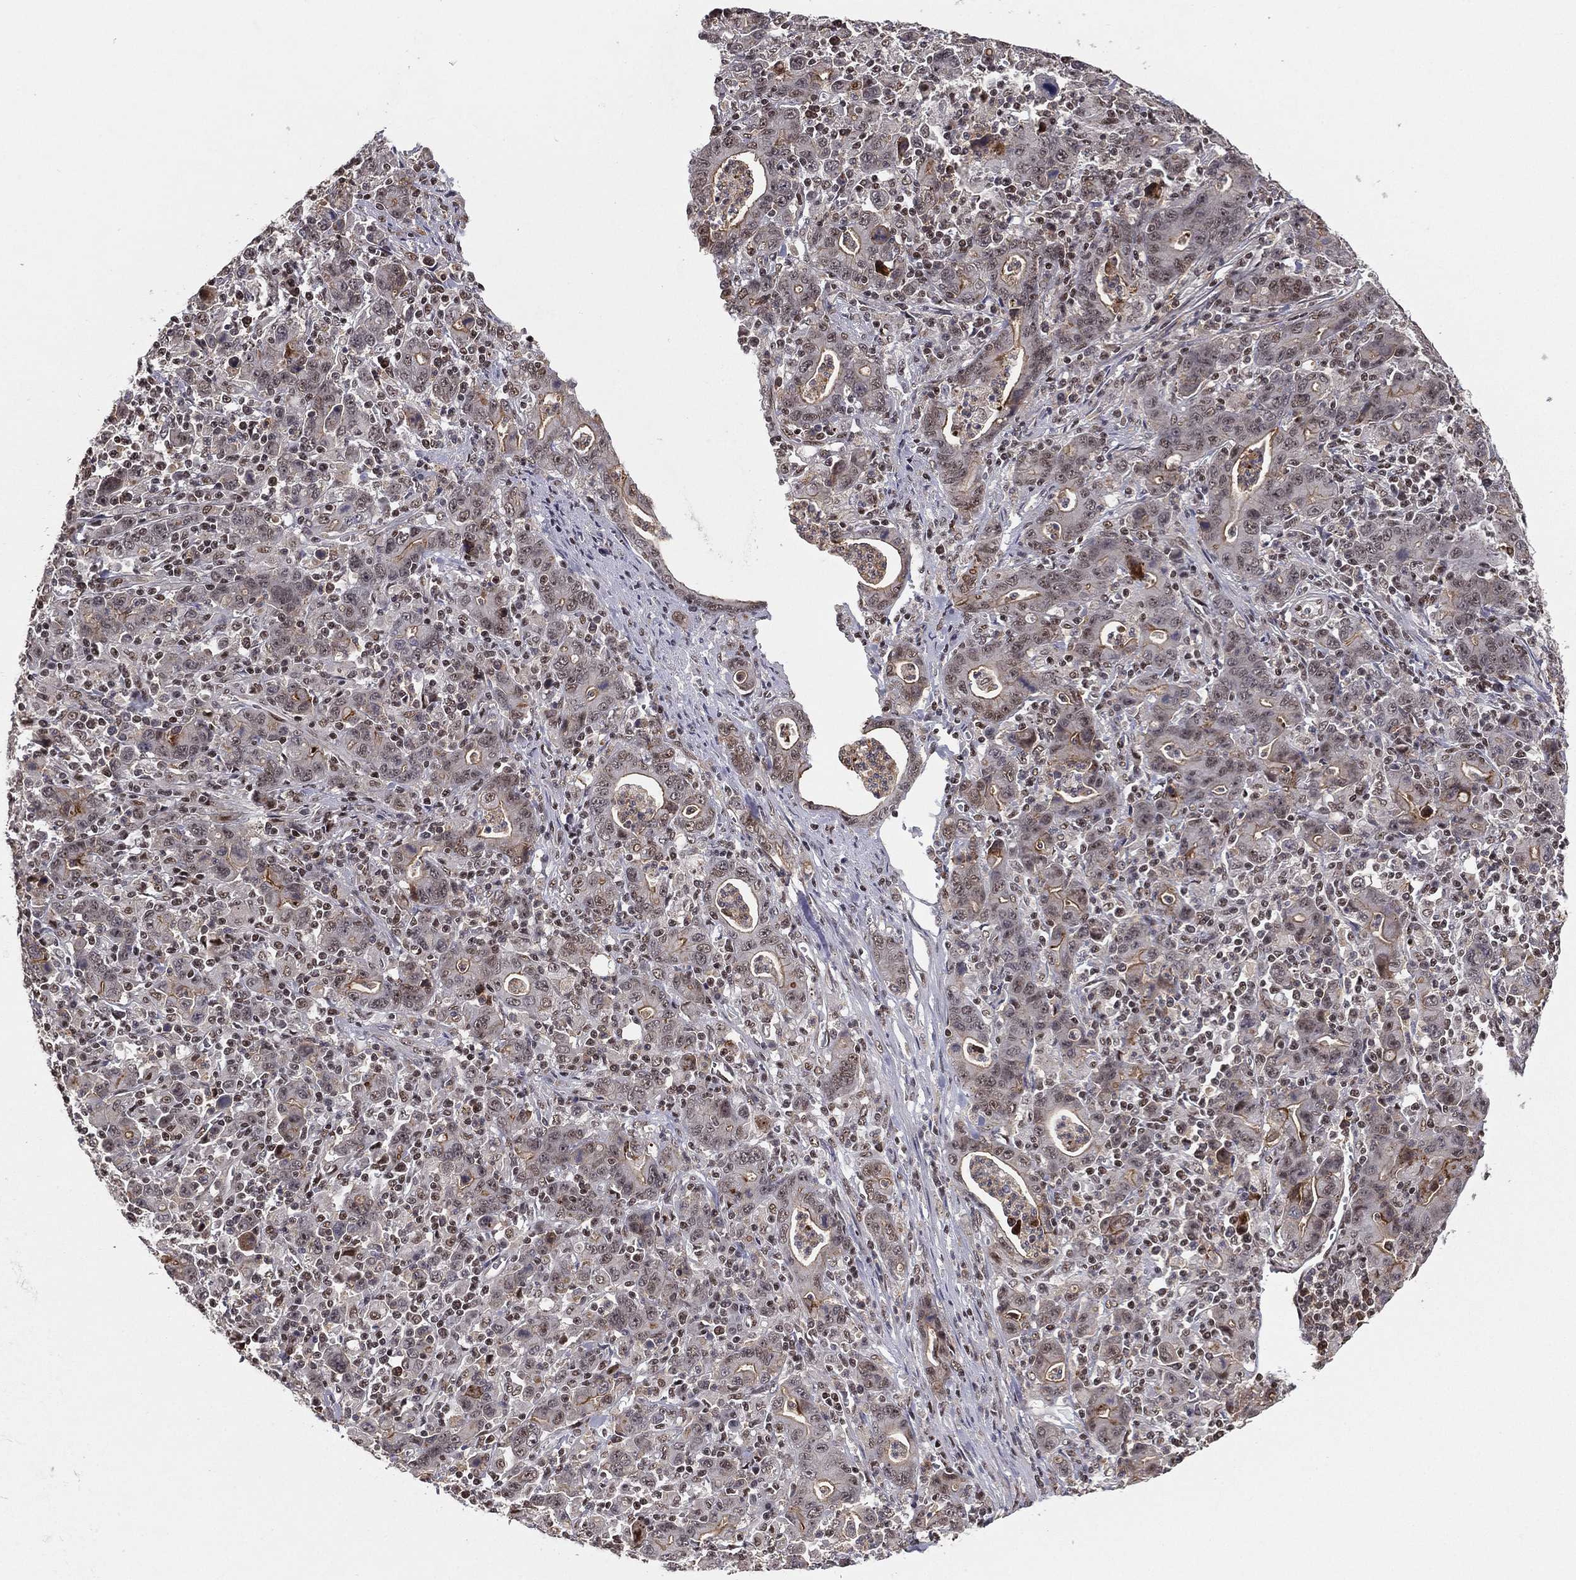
{"staining": {"intensity": "weak", "quantity": "<25%", "location": "nuclear"}, "tissue": "stomach cancer", "cell_type": "Tumor cells", "image_type": "cancer", "snomed": [{"axis": "morphology", "description": "Adenocarcinoma, NOS"}, {"axis": "topography", "description": "Stomach, upper"}], "caption": "The image demonstrates no significant staining in tumor cells of adenocarcinoma (stomach).", "gene": "GPALPP1", "patient": {"sex": "male", "age": 69}}